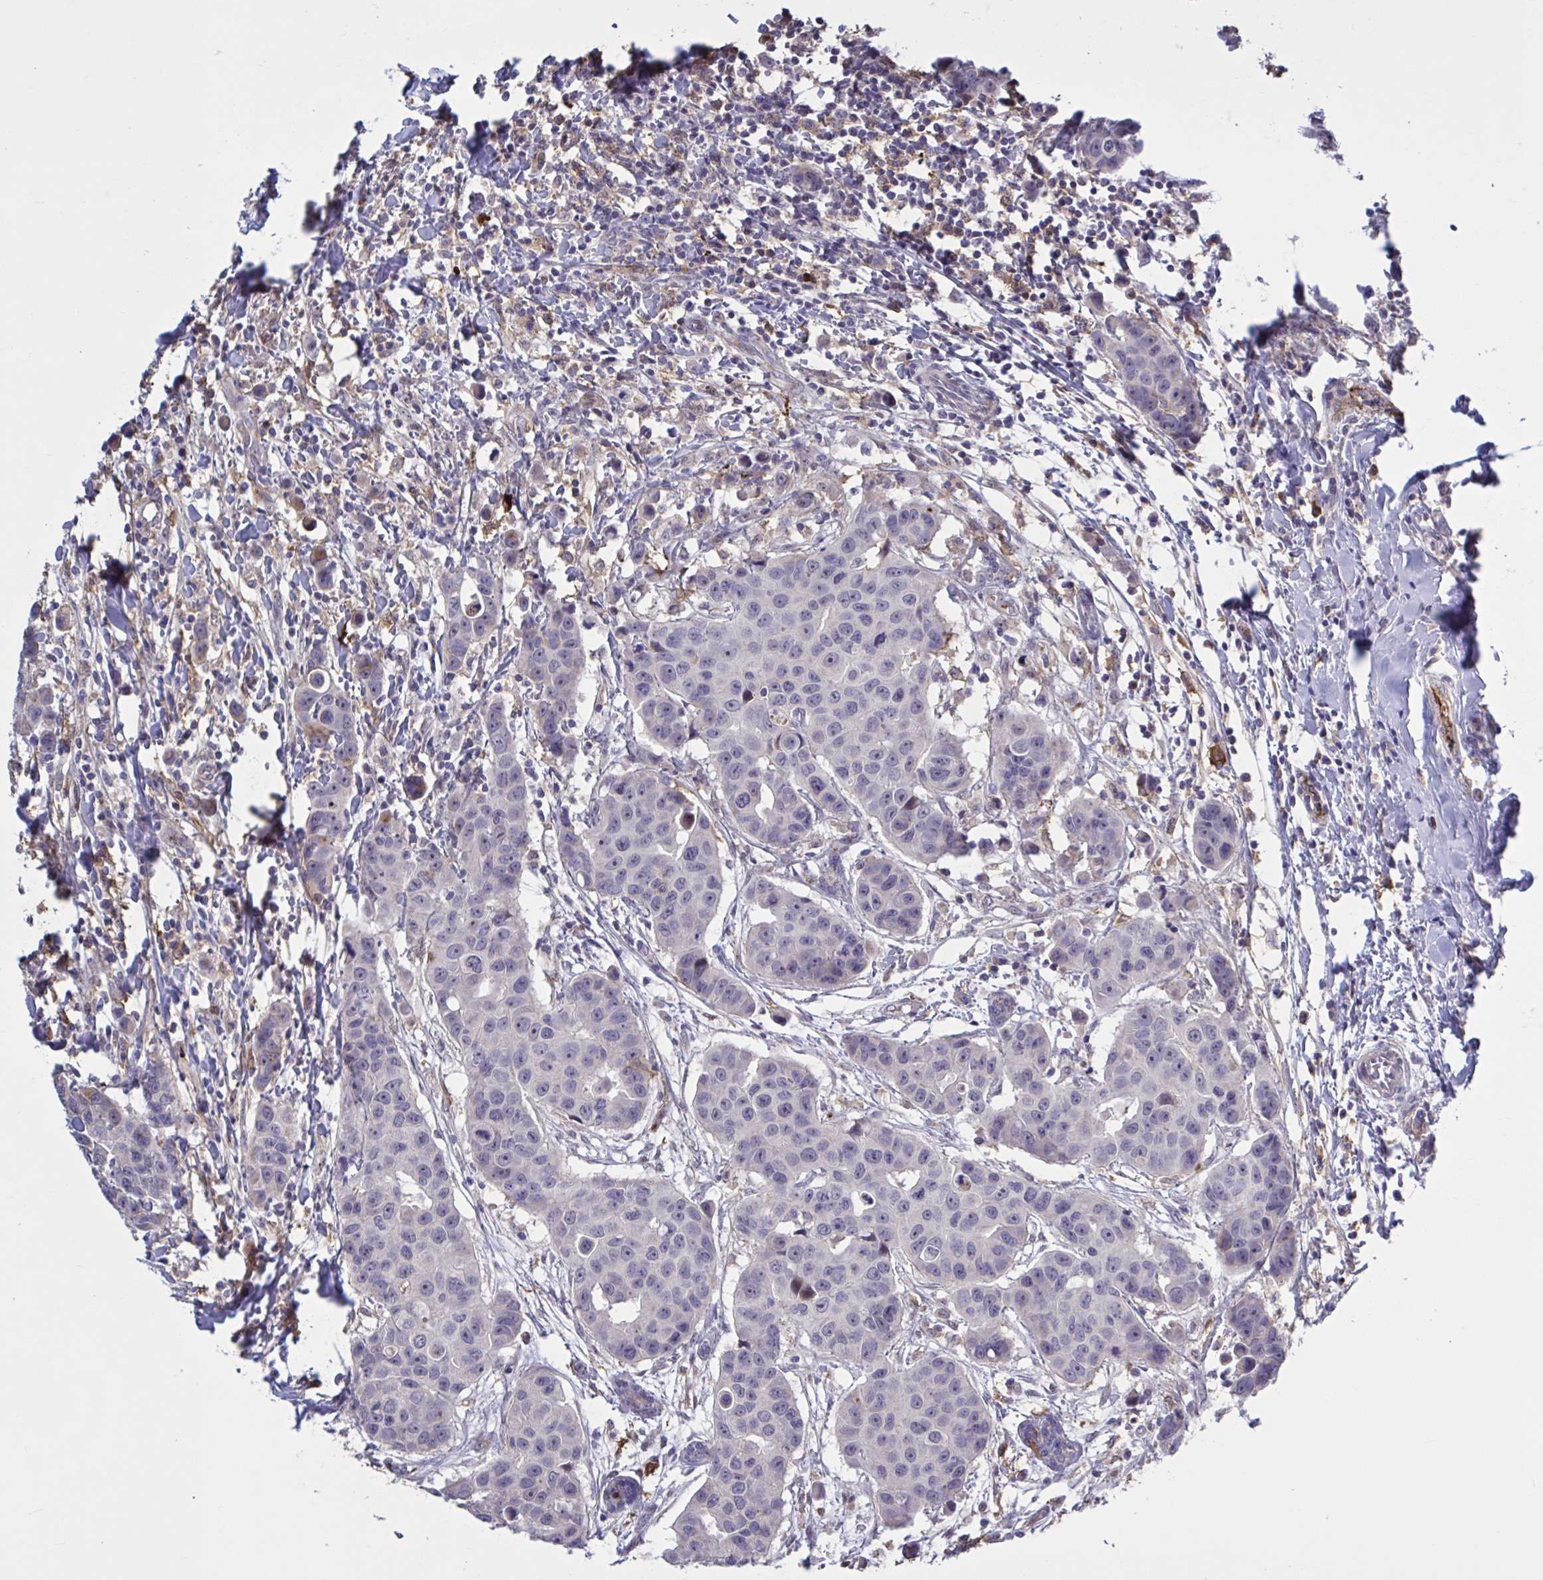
{"staining": {"intensity": "negative", "quantity": "none", "location": "none"}, "tissue": "breast cancer", "cell_type": "Tumor cells", "image_type": "cancer", "snomed": [{"axis": "morphology", "description": "Duct carcinoma"}, {"axis": "topography", "description": "Breast"}], "caption": "Immunohistochemistry of human breast cancer (intraductal carcinoma) demonstrates no positivity in tumor cells.", "gene": "CD101", "patient": {"sex": "female", "age": 24}}